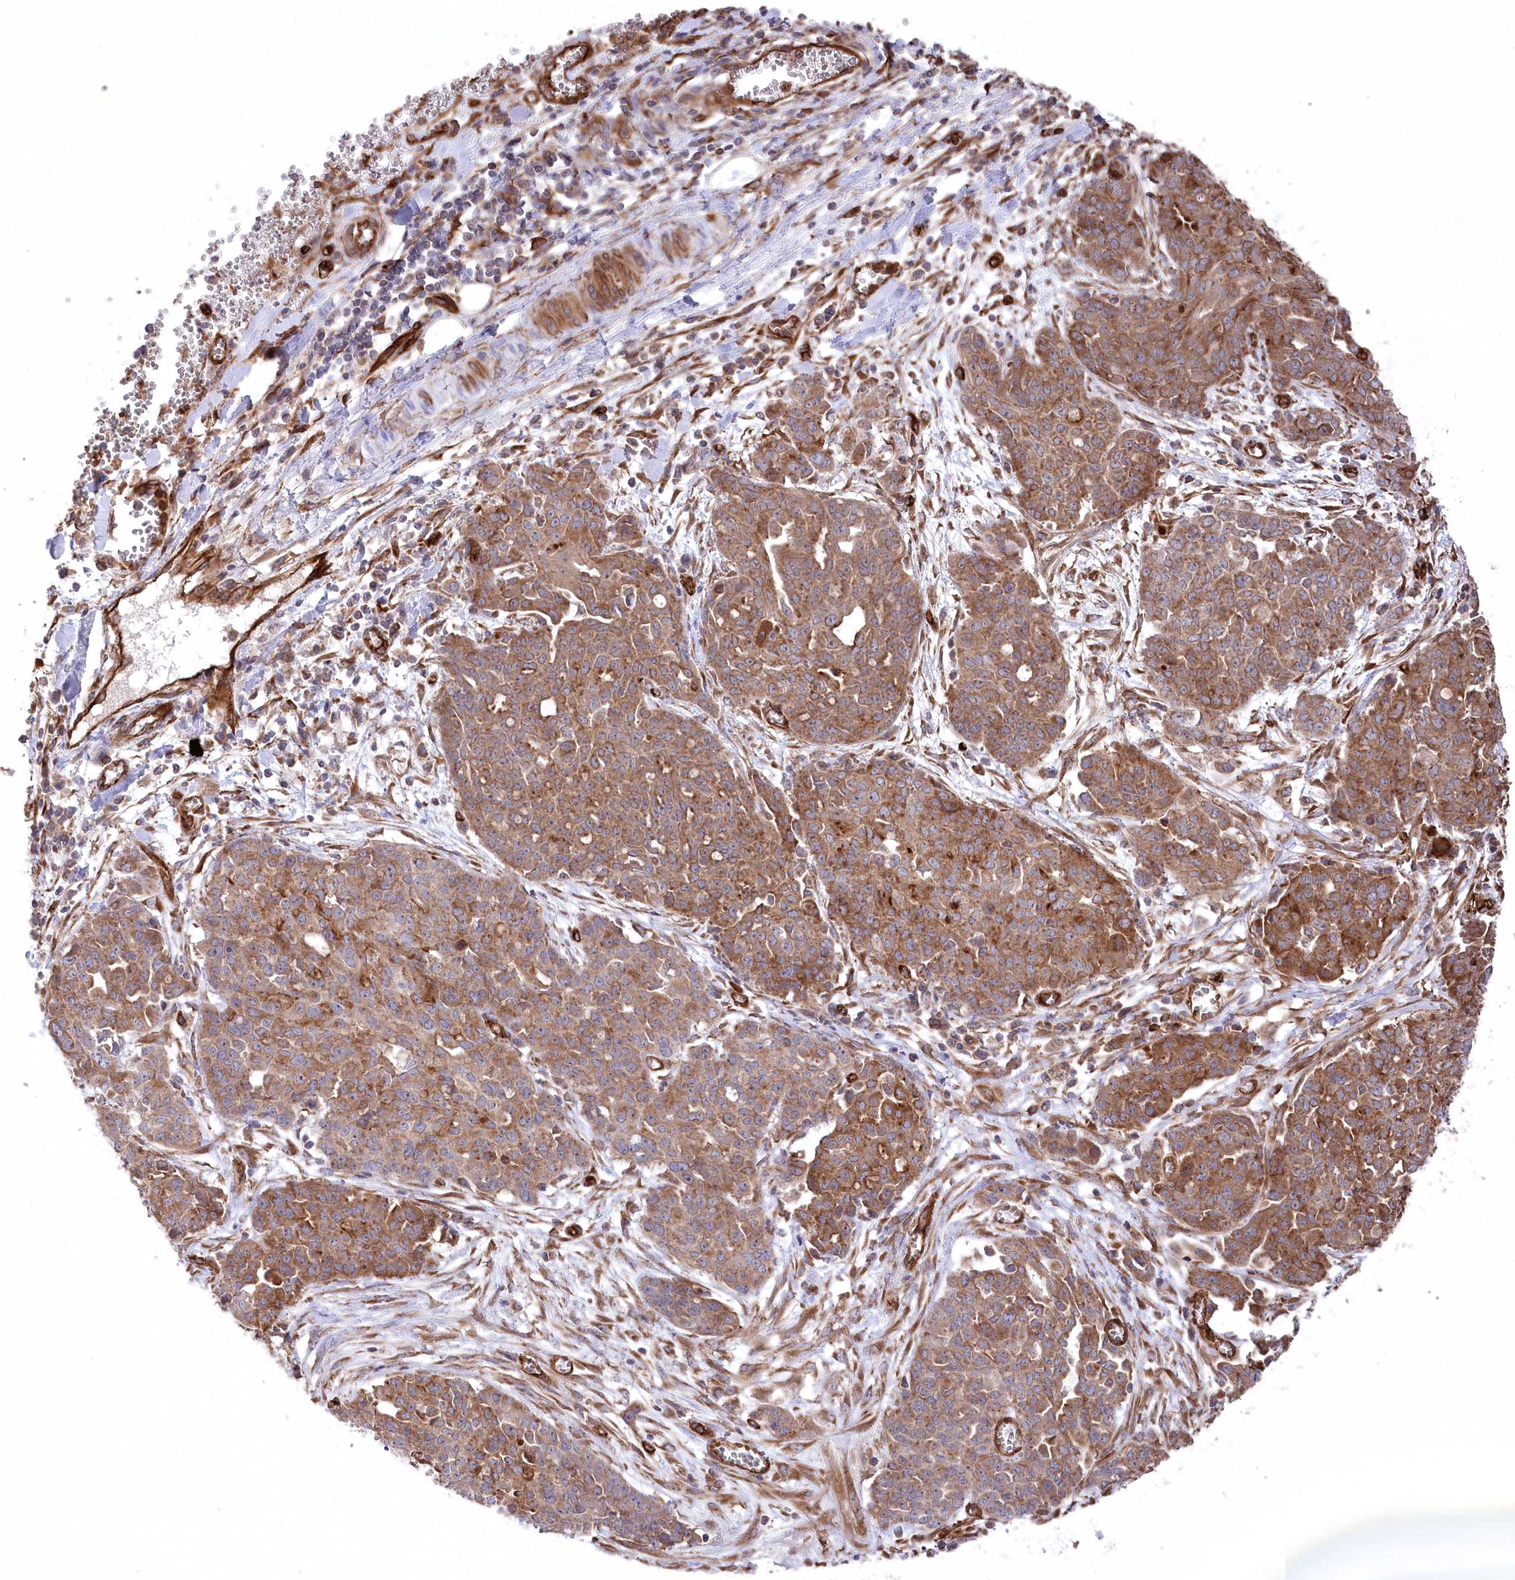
{"staining": {"intensity": "moderate", "quantity": ">75%", "location": "cytoplasmic/membranous"}, "tissue": "ovarian cancer", "cell_type": "Tumor cells", "image_type": "cancer", "snomed": [{"axis": "morphology", "description": "Cystadenocarcinoma, serous, NOS"}, {"axis": "topography", "description": "Soft tissue"}, {"axis": "topography", "description": "Ovary"}], "caption": "A brown stain highlights moderate cytoplasmic/membranous staining of a protein in serous cystadenocarcinoma (ovarian) tumor cells.", "gene": "MTPAP", "patient": {"sex": "female", "age": 57}}